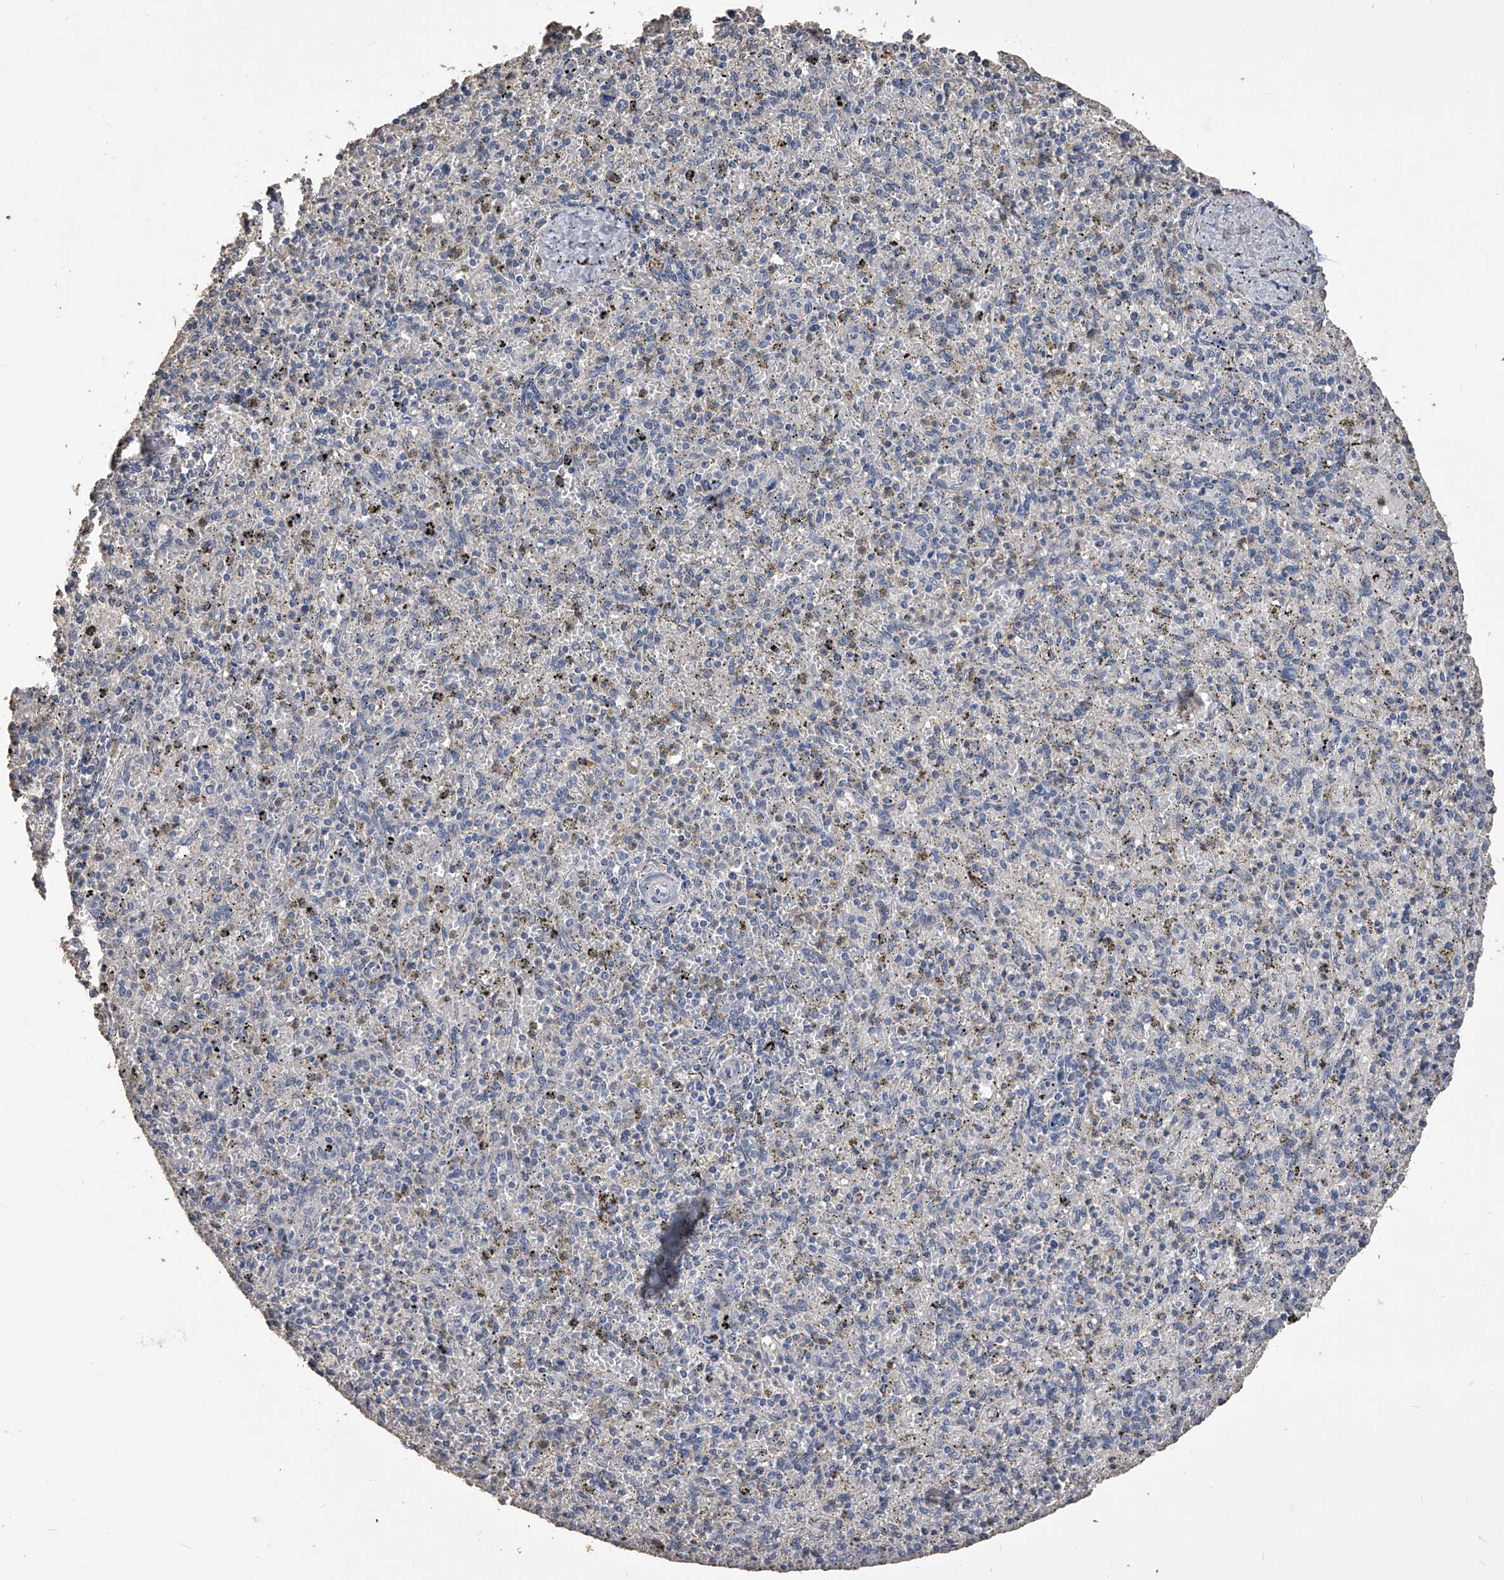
{"staining": {"intensity": "negative", "quantity": "none", "location": "none"}, "tissue": "spleen", "cell_type": "Cells in red pulp", "image_type": "normal", "snomed": [{"axis": "morphology", "description": "Normal tissue, NOS"}, {"axis": "topography", "description": "Spleen"}], "caption": "DAB immunohistochemical staining of benign spleen demonstrates no significant staining in cells in red pulp. The staining was performed using DAB to visualize the protein expression in brown, while the nuclei were stained in blue with hematoxylin (Magnification: 20x).", "gene": "MDN1", "patient": {"sex": "male", "age": 72}}